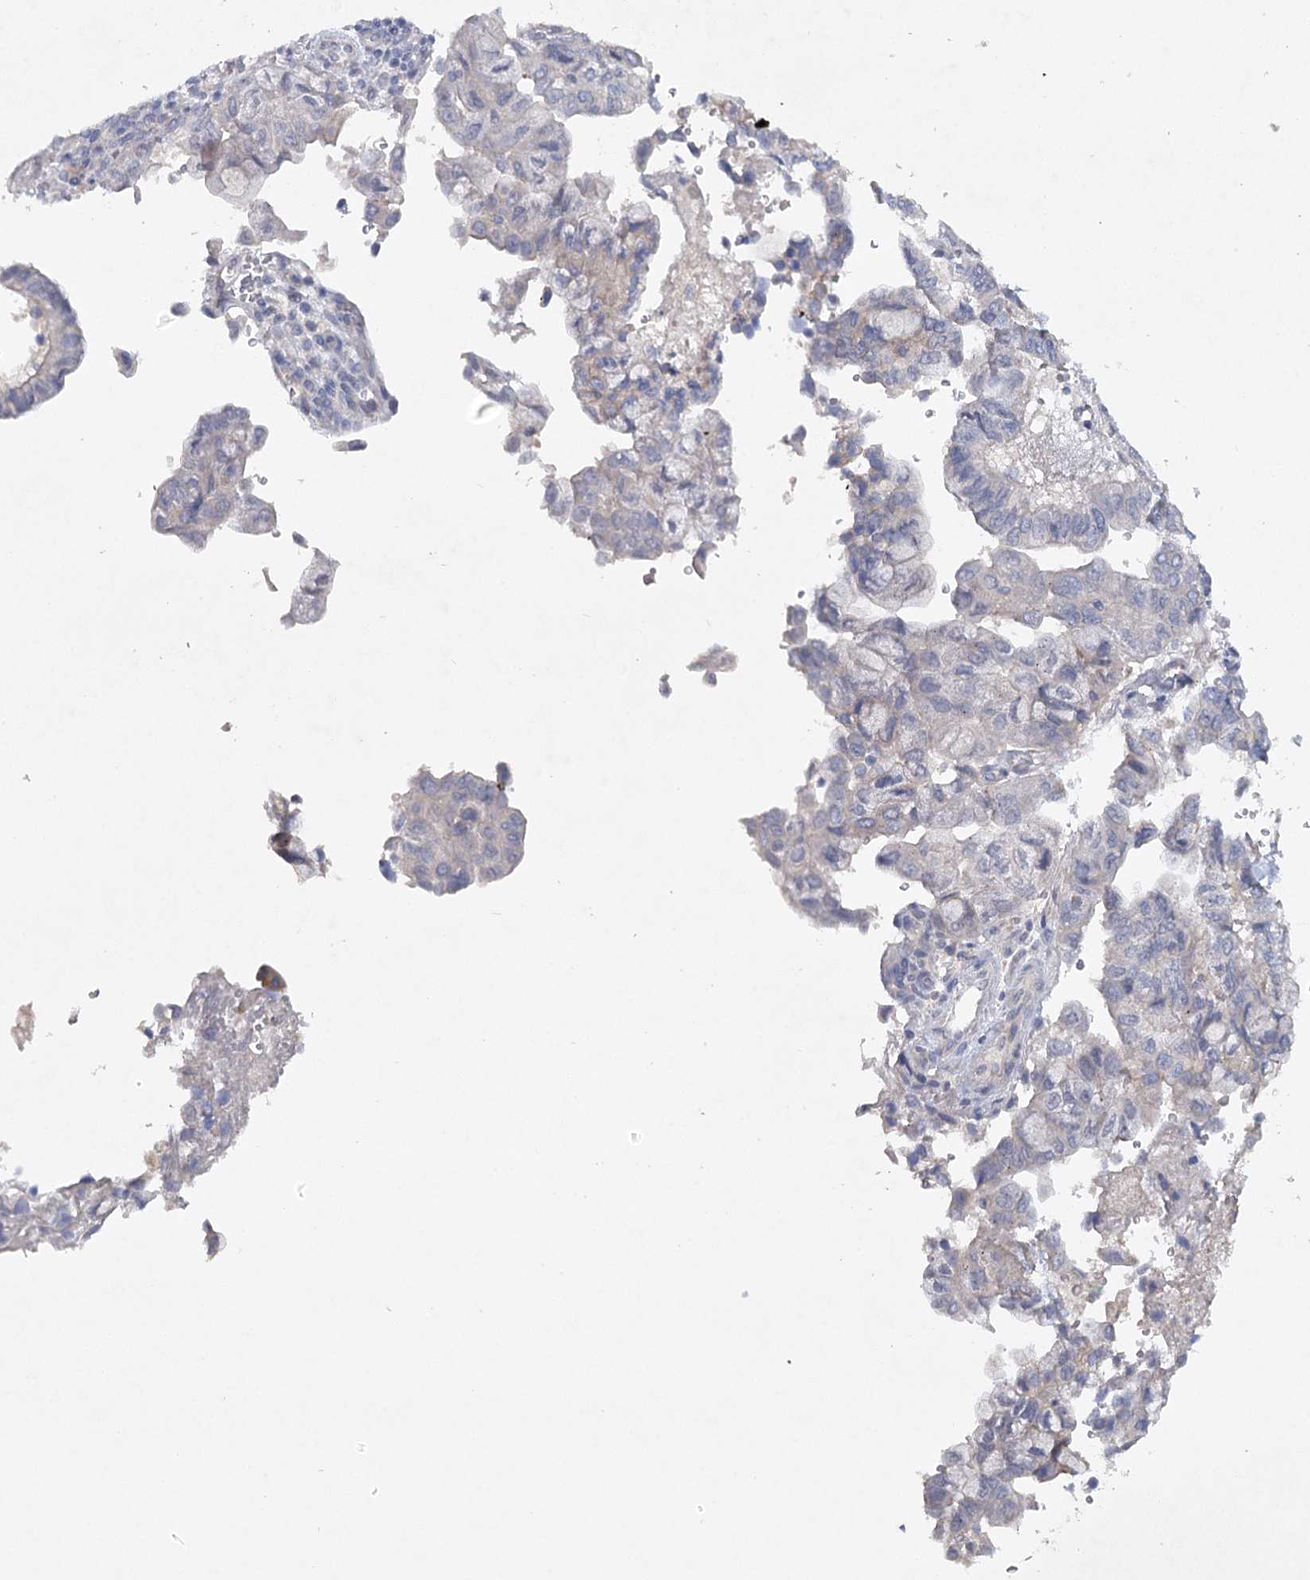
{"staining": {"intensity": "negative", "quantity": "none", "location": "none"}, "tissue": "pancreatic cancer", "cell_type": "Tumor cells", "image_type": "cancer", "snomed": [{"axis": "morphology", "description": "Adenocarcinoma, NOS"}, {"axis": "topography", "description": "Pancreas"}], "caption": "This image is of pancreatic cancer stained with immunohistochemistry (IHC) to label a protein in brown with the nuclei are counter-stained blue. There is no staining in tumor cells. (DAB (3,3'-diaminobenzidine) IHC visualized using brightfield microscopy, high magnification).", "gene": "MAP3K13", "patient": {"sex": "male", "age": 51}}